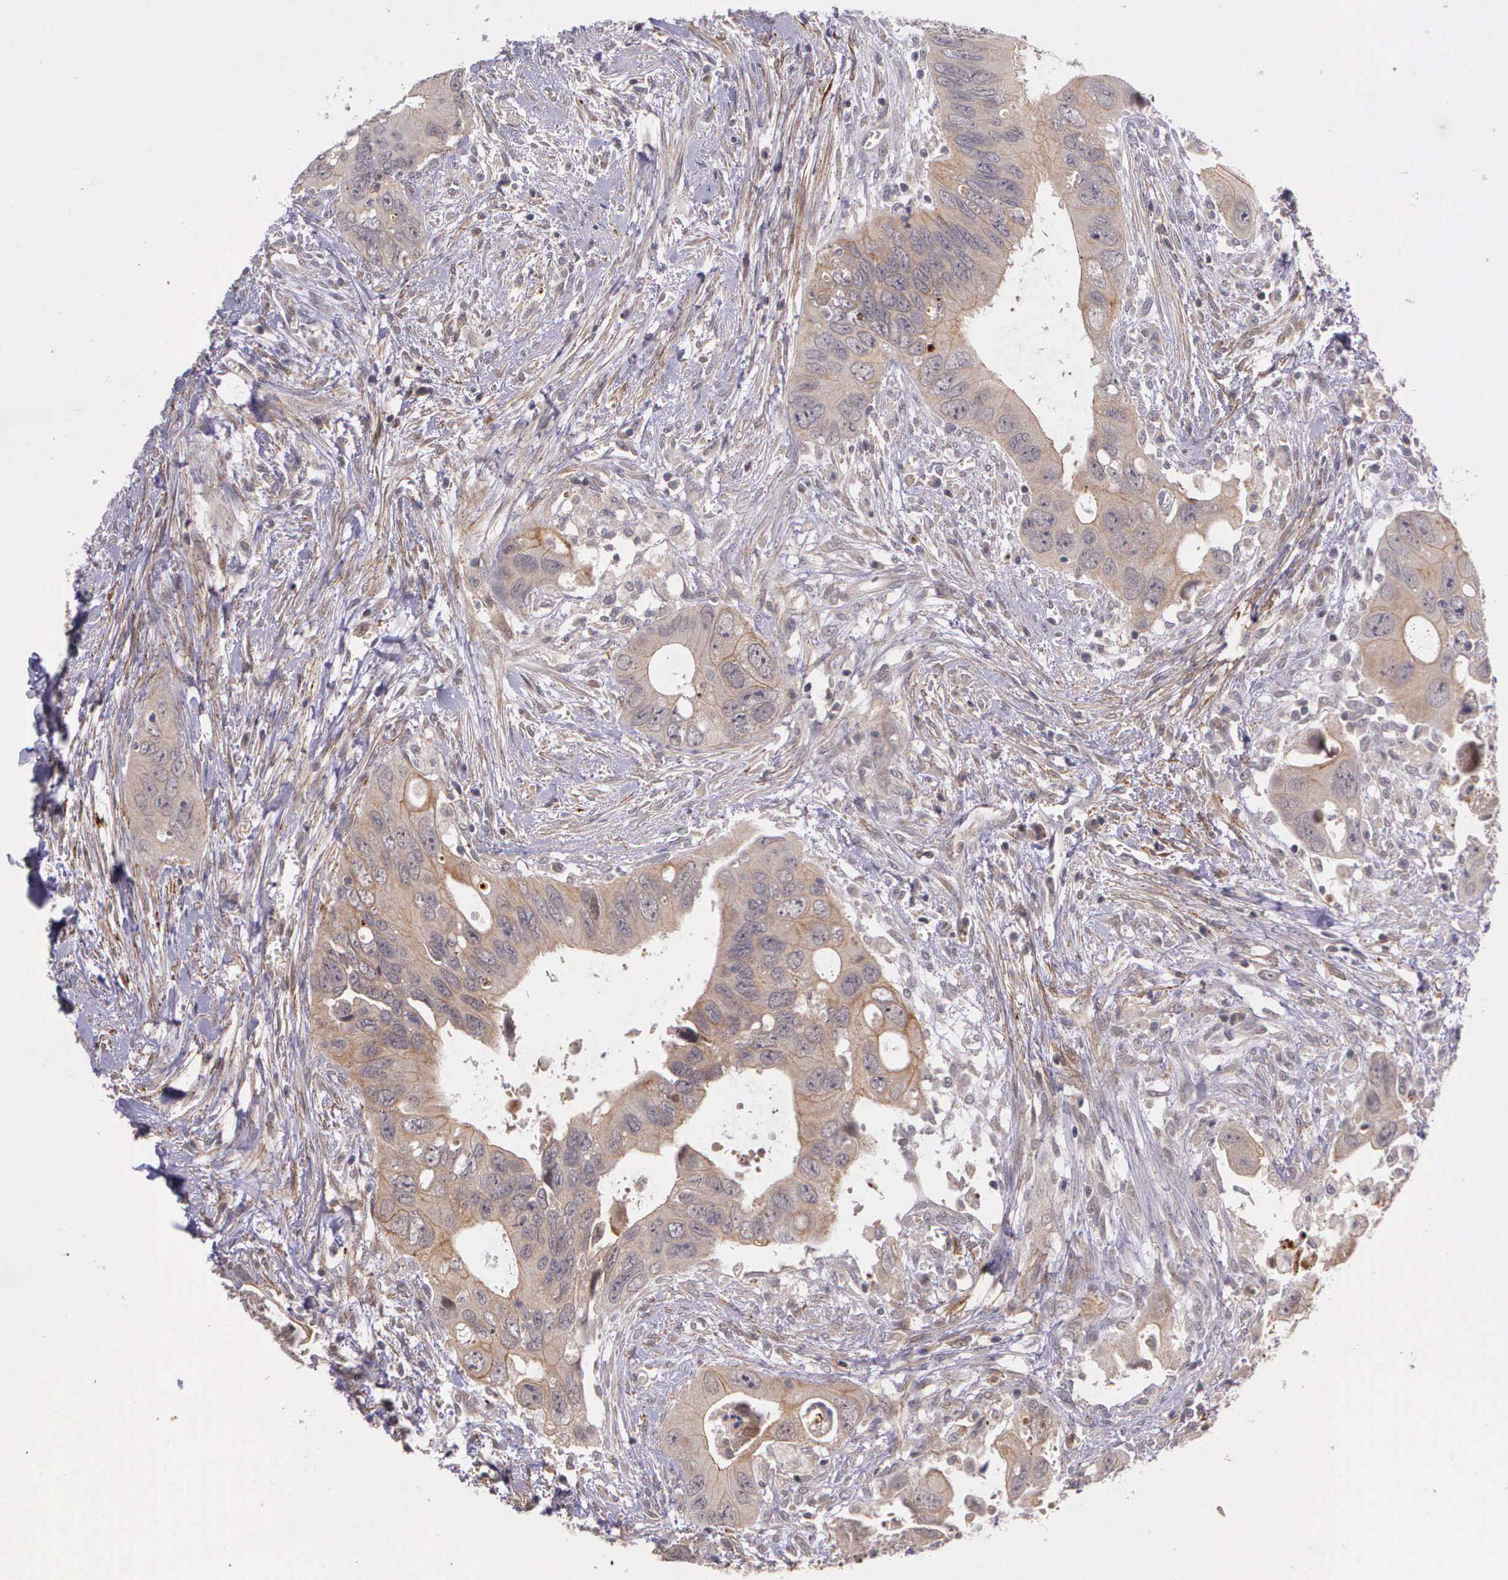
{"staining": {"intensity": "weak", "quantity": "25%-75%", "location": "cytoplasmic/membranous"}, "tissue": "colorectal cancer", "cell_type": "Tumor cells", "image_type": "cancer", "snomed": [{"axis": "morphology", "description": "Adenocarcinoma, NOS"}, {"axis": "topography", "description": "Rectum"}], "caption": "Immunohistochemistry image of human colorectal cancer stained for a protein (brown), which shows low levels of weak cytoplasmic/membranous staining in approximately 25%-75% of tumor cells.", "gene": "PRICKLE3", "patient": {"sex": "male", "age": 70}}